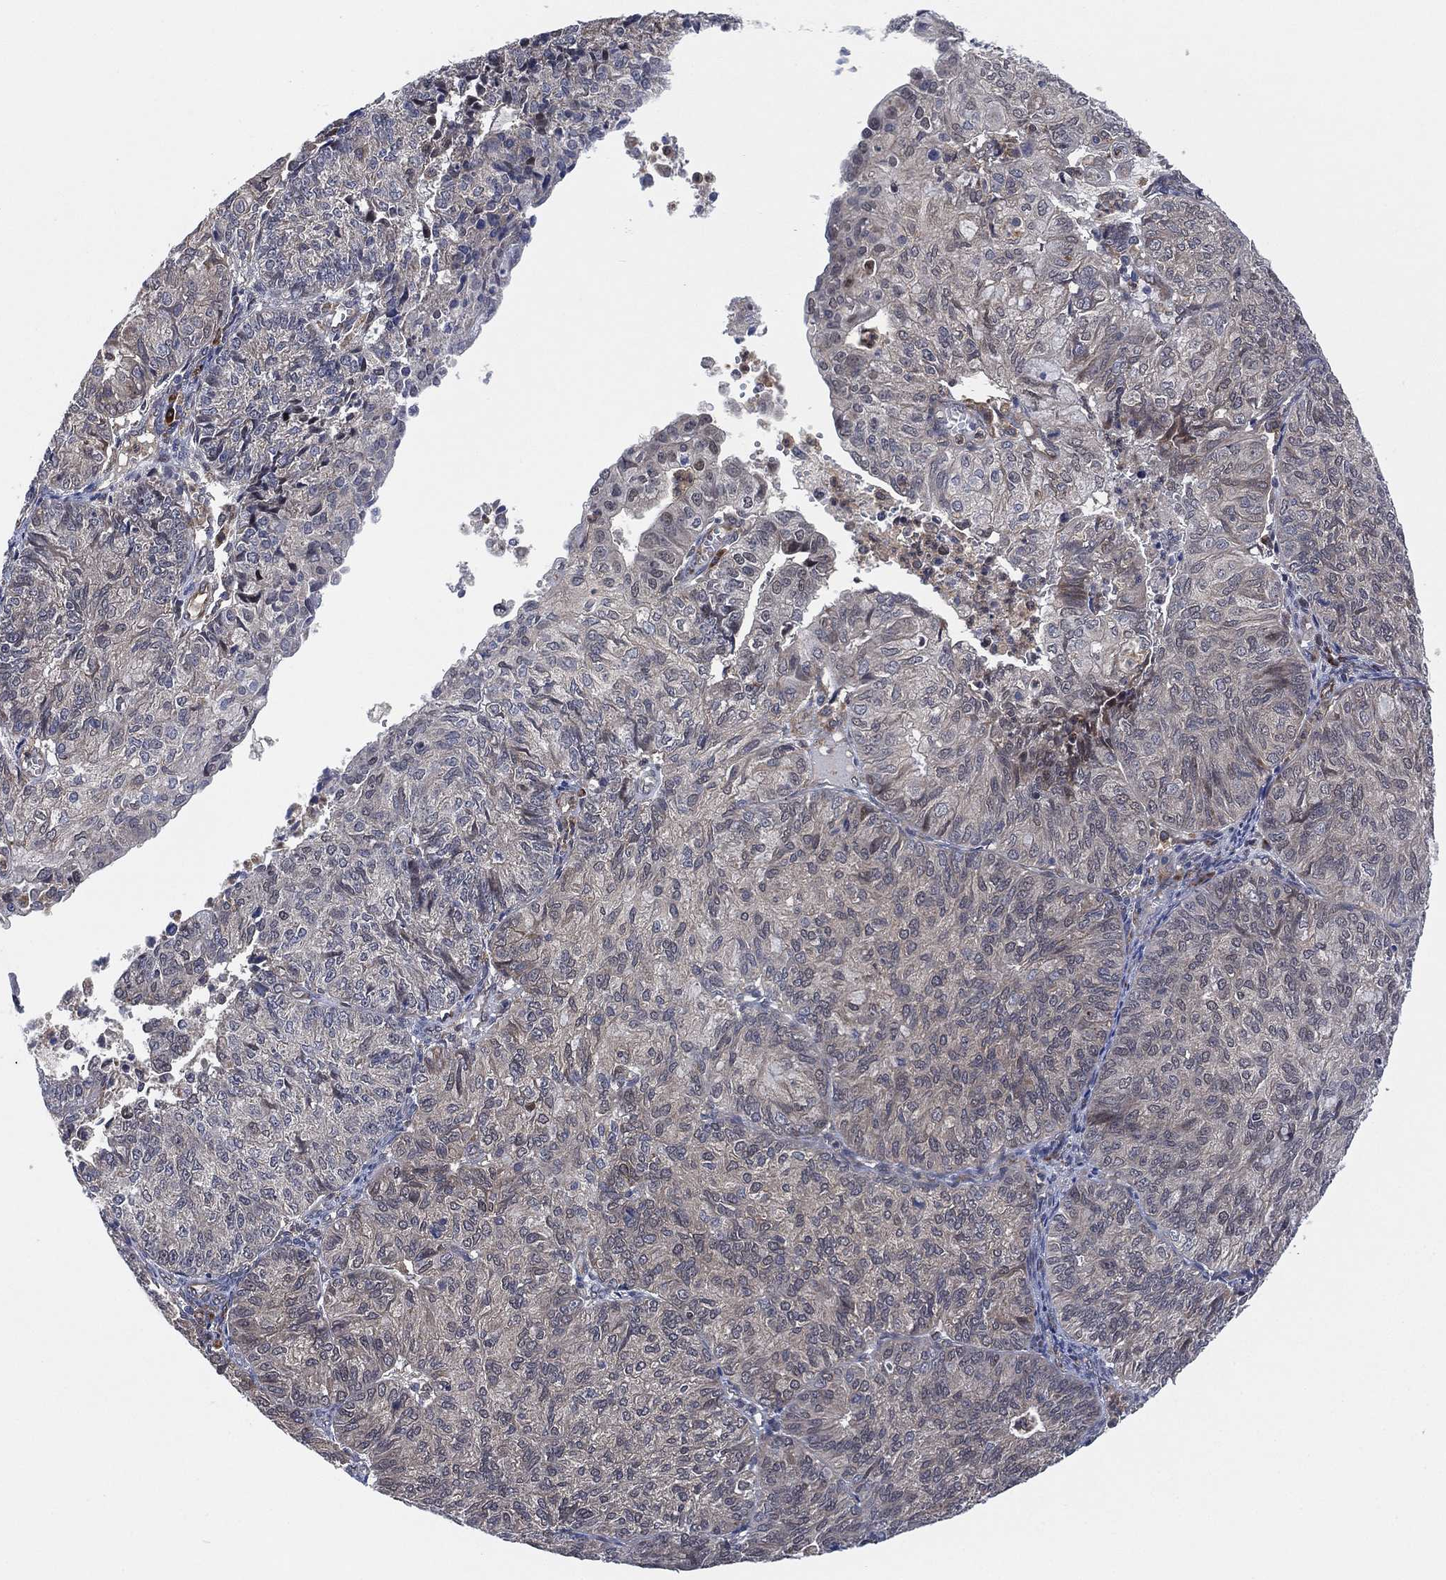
{"staining": {"intensity": "negative", "quantity": "none", "location": "none"}, "tissue": "endometrial cancer", "cell_type": "Tumor cells", "image_type": "cancer", "snomed": [{"axis": "morphology", "description": "Adenocarcinoma, NOS"}, {"axis": "topography", "description": "Endometrium"}], "caption": "The micrograph demonstrates no significant staining in tumor cells of endometrial cancer (adenocarcinoma).", "gene": "FES", "patient": {"sex": "female", "age": 82}}